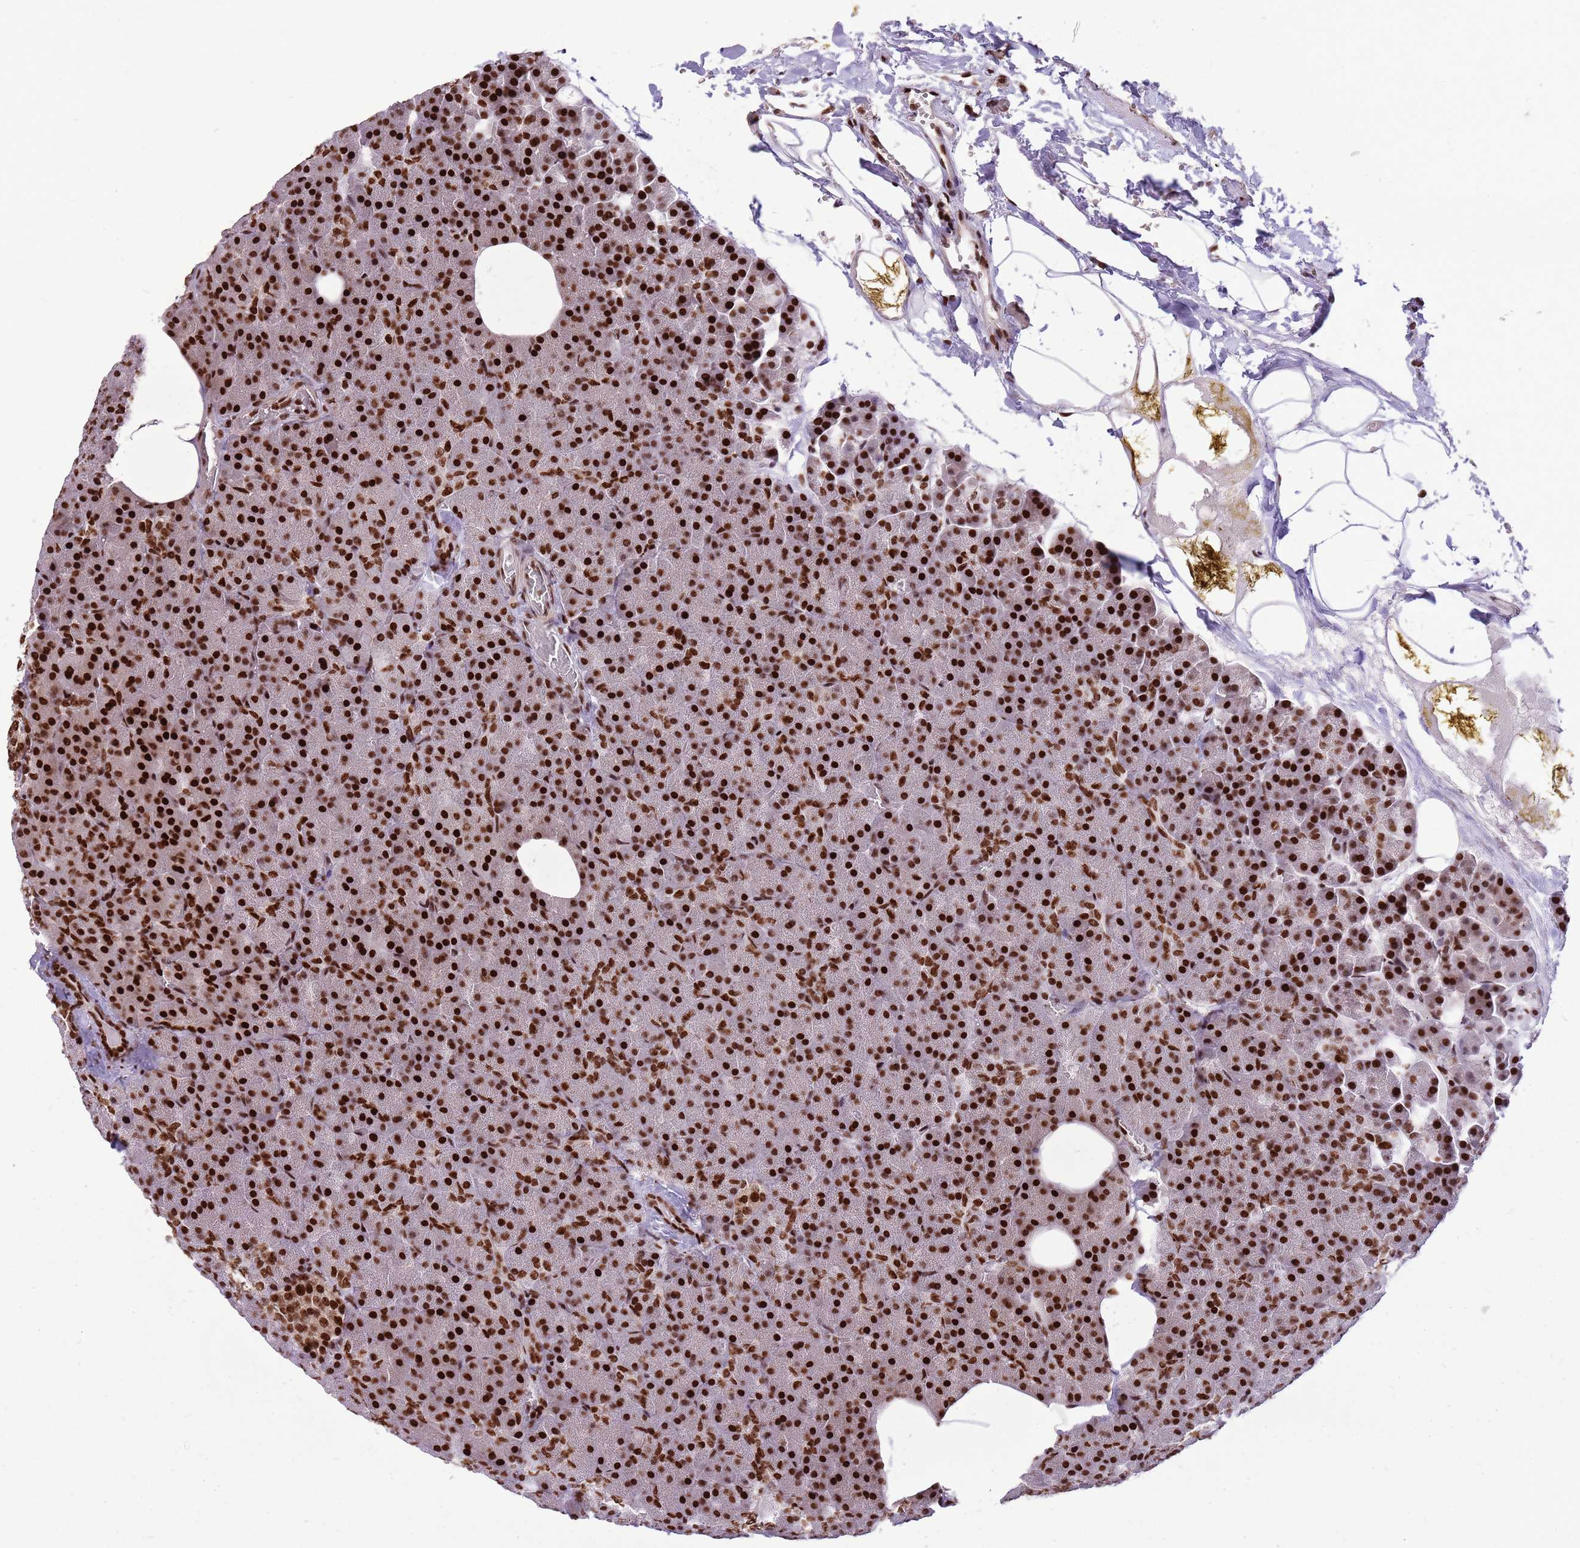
{"staining": {"intensity": "strong", "quantity": ">75%", "location": "nuclear"}, "tissue": "pancreas", "cell_type": "Exocrine glandular cells", "image_type": "normal", "snomed": [{"axis": "morphology", "description": "Normal tissue, NOS"}, {"axis": "morphology", "description": "Carcinoid, malignant, NOS"}, {"axis": "topography", "description": "Pancreas"}], "caption": "Immunohistochemistry (IHC) (DAB) staining of unremarkable human pancreas displays strong nuclear protein staining in approximately >75% of exocrine glandular cells. Ihc stains the protein of interest in brown and the nuclei are stained blue.", "gene": "WASHC4", "patient": {"sex": "female", "age": 35}}